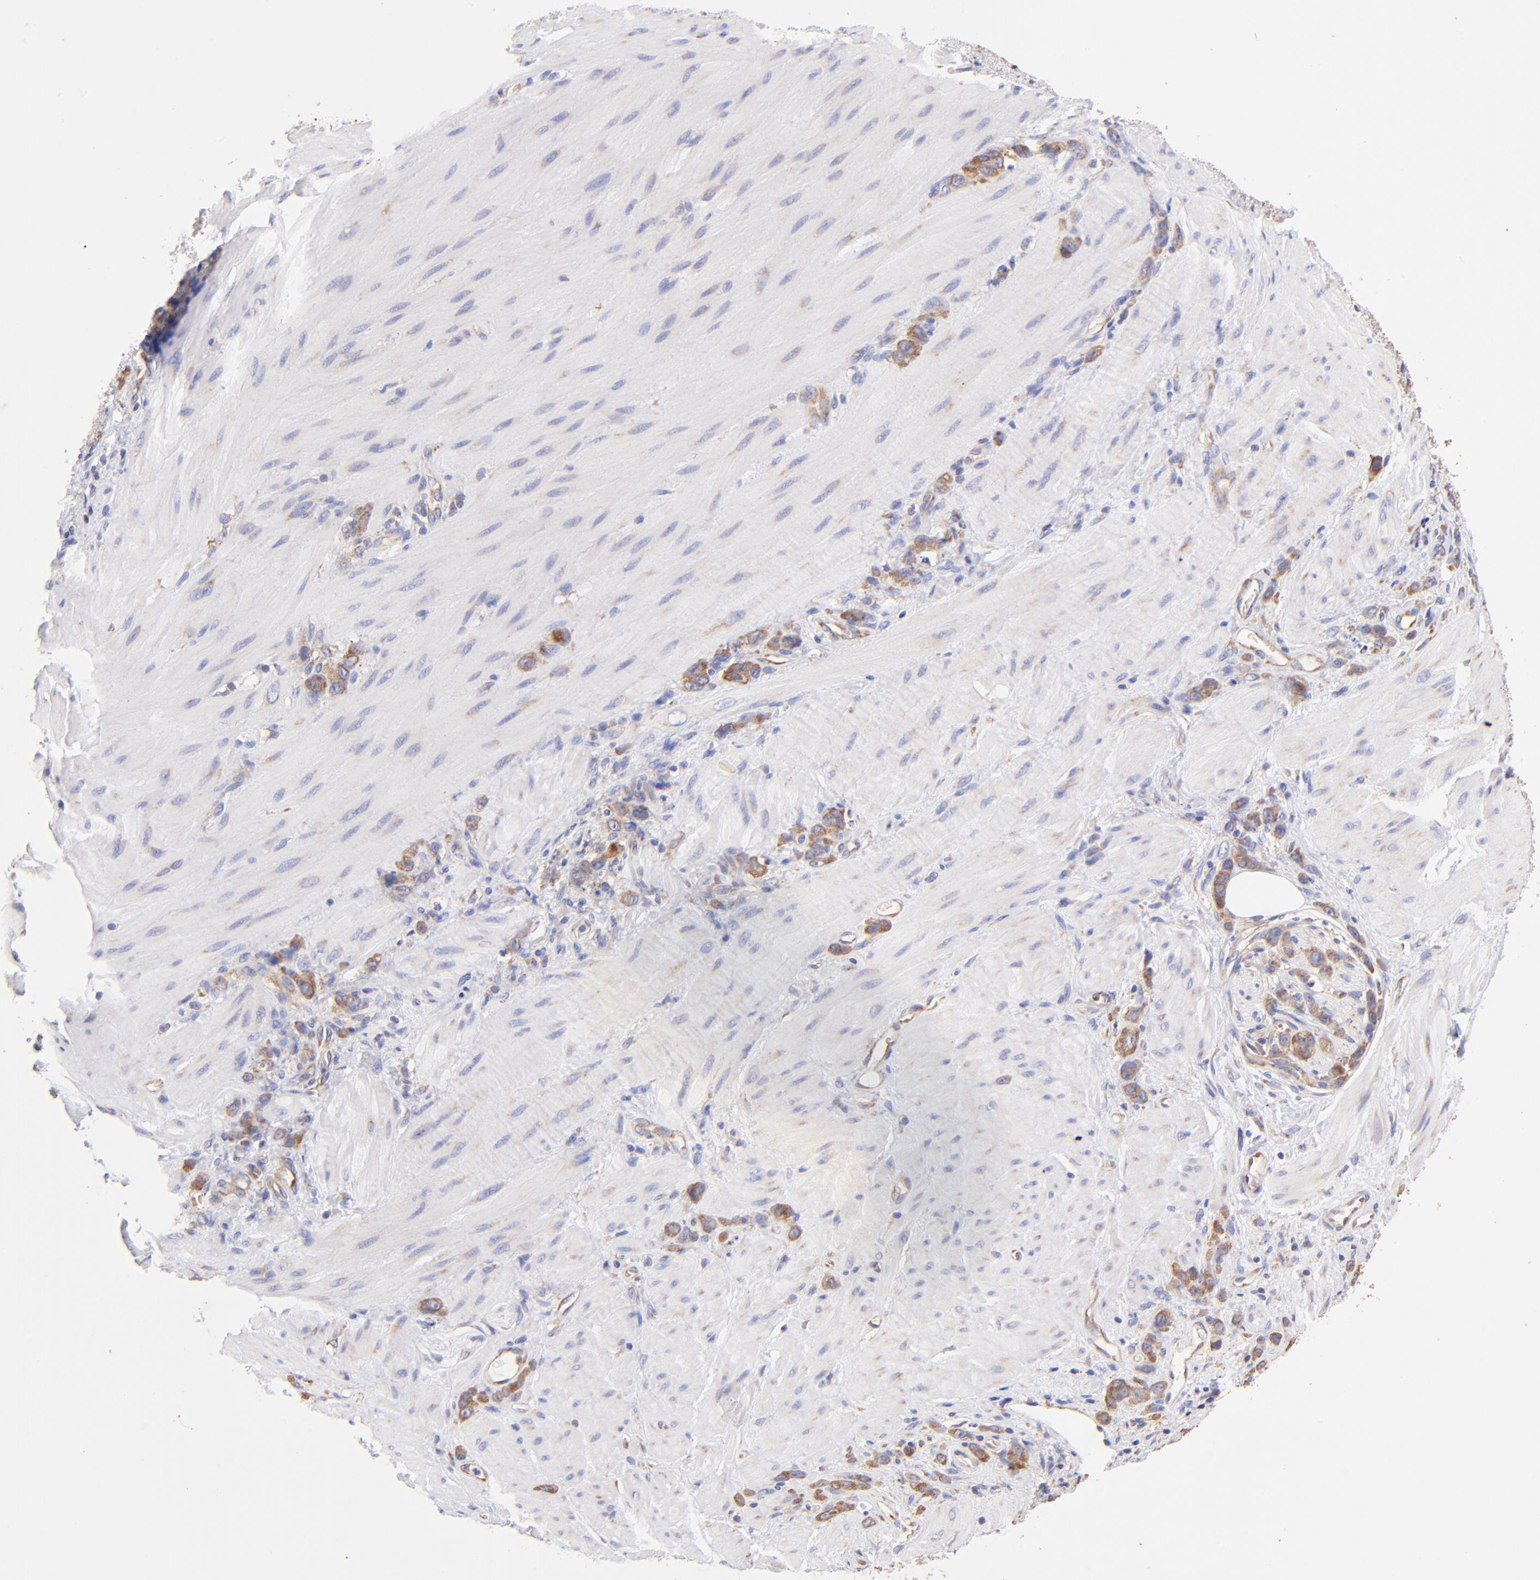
{"staining": {"intensity": "moderate", "quantity": ">75%", "location": "cytoplasmic/membranous"}, "tissue": "stomach cancer", "cell_type": "Tumor cells", "image_type": "cancer", "snomed": [{"axis": "morphology", "description": "Normal tissue, NOS"}, {"axis": "morphology", "description": "Adenocarcinoma, NOS"}, {"axis": "topography", "description": "Stomach"}], "caption": "Immunohistochemical staining of stomach adenocarcinoma exhibits medium levels of moderate cytoplasmic/membranous protein expression in about >75% of tumor cells.", "gene": "RPL30", "patient": {"sex": "male", "age": 82}}